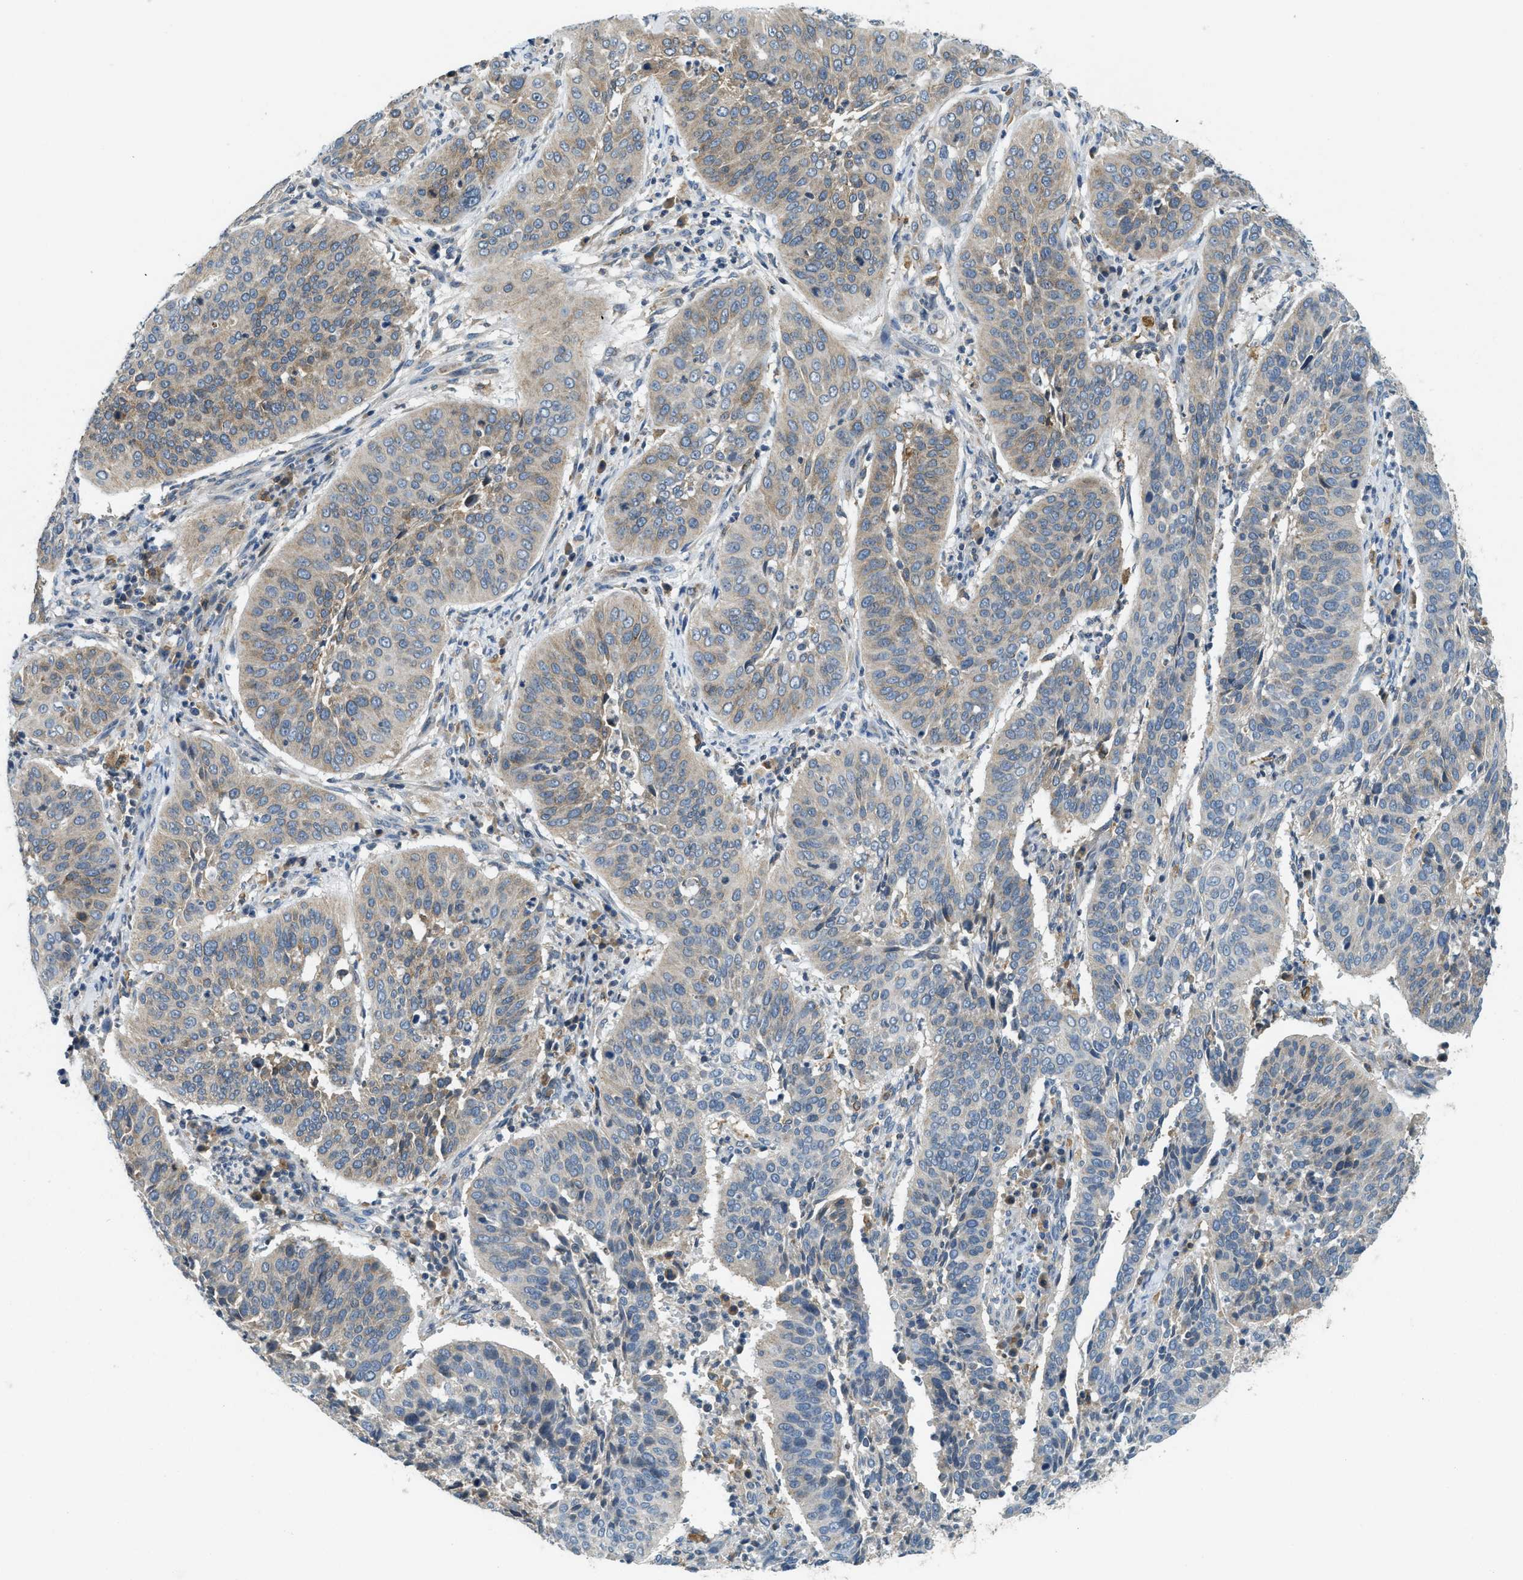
{"staining": {"intensity": "moderate", "quantity": "25%-75%", "location": "cytoplasmic/membranous"}, "tissue": "cervical cancer", "cell_type": "Tumor cells", "image_type": "cancer", "snomed": [{"axis": "morphology", "description": "Normal tissue, NOS"}, {"axis": "morphology", "description": "Squamous cell carcinoma, NOS"}, {"axis": "topography", "description": "Cervix"}], "caption": "Protein analysis of squamous cell carcinoma (cervical) tissue reveals moderate cytoplasmic/membranous expression in about 25%-75% of tumor cells.", "gene": "BCAP31", "patient": {"sex": "female", "age": 39}}